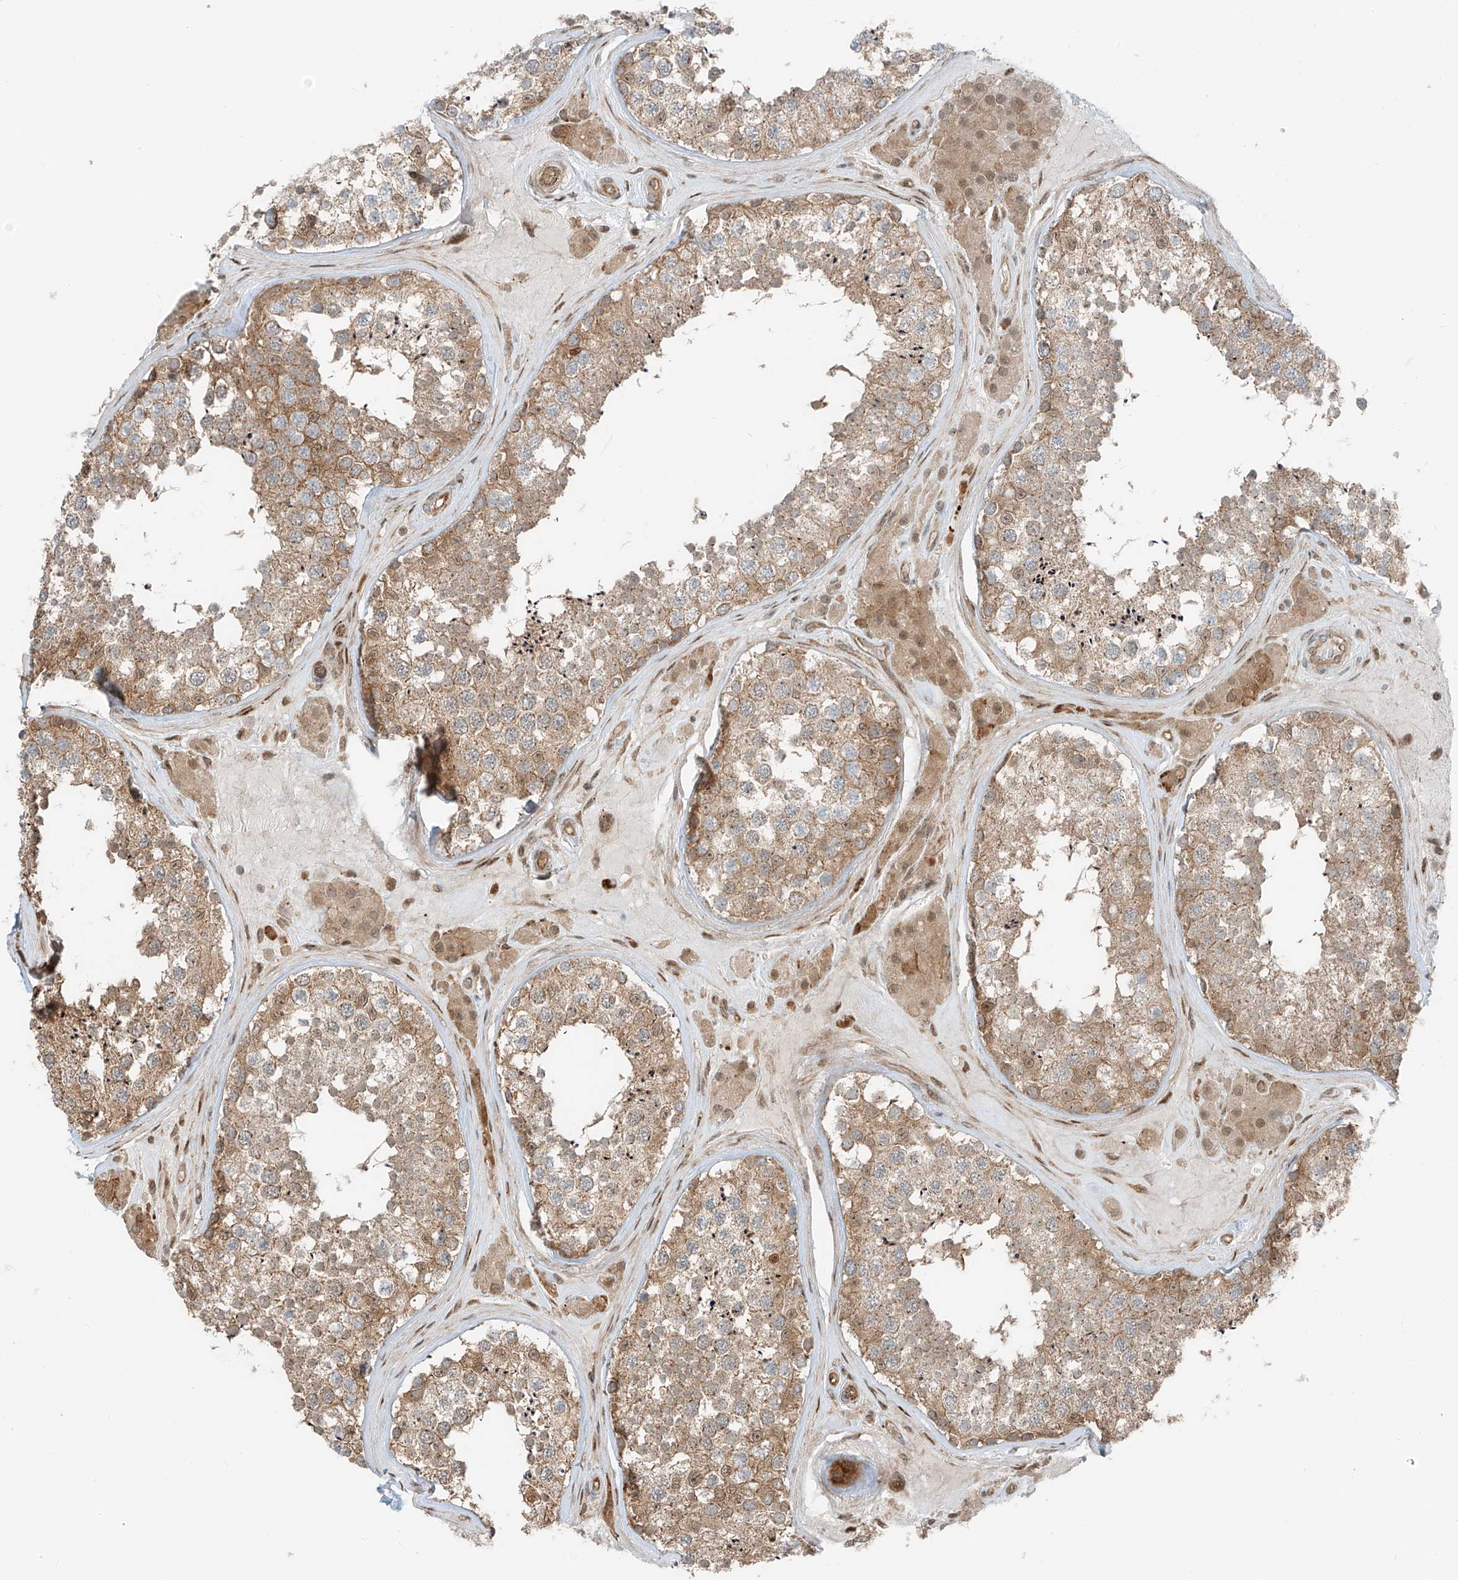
{"staining": {"intensity": "moderate", "quantity": ">75%", "location": "cytoplasmic/membranous"}, "tissue": "testis", "cell_type": "Cells in seminiferous ducts", "image_type": "normal", "snomed": [{"axis": "morphology", "description": "Normal tissue, NOS"}, {"axis": "topography", "description": "Testis"}], "caption": "Testis stained for a protein (brown) demonstrates moderate cytoplasmic/membranous positive positivity in about >75% of cells in seminiferous ducts.", "gene": "USP48", "patient": {"sex": "male", "age": 46}}